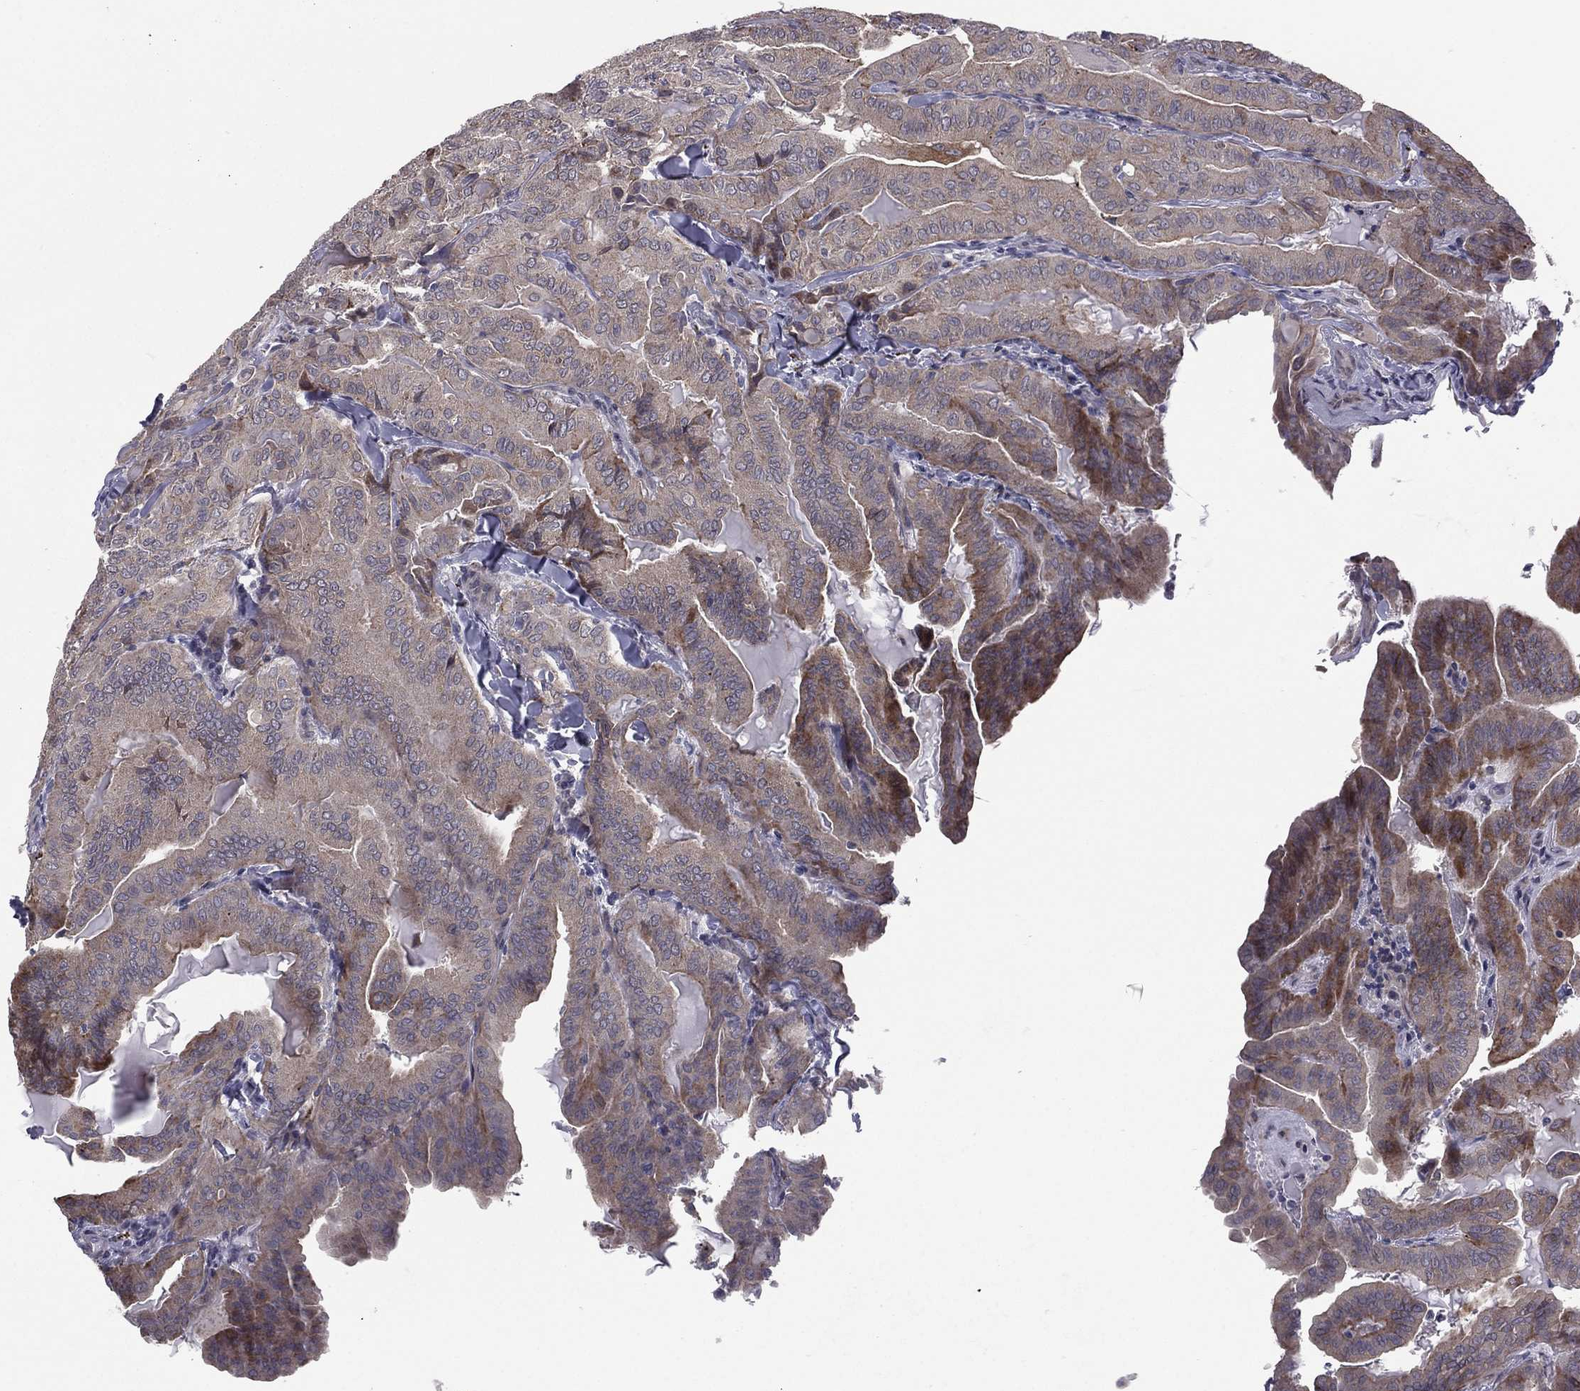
{"staining": {"intensity": "moderate", "quantity": "<25%", "location": "cytoplasmic/membranous"}, "tissue": "thyroid cancer", "cell_type": "Tumor cells", "image_type": "cancer", "snomed": [{"axis": "morphology", "description": "Papillary adenocarcinoma, NOS"}, {"axis": "topography", "description": "Thyroid gland"}], "caption": "Protein staining of thyroid cancer (papillary adenocarcinoma) tissue displays moderate cytoplasmic/membranous staining in about <25% of tumor cells.", "gene": "ACTRT2", "patient": {"sex": "female", "age": 68}}